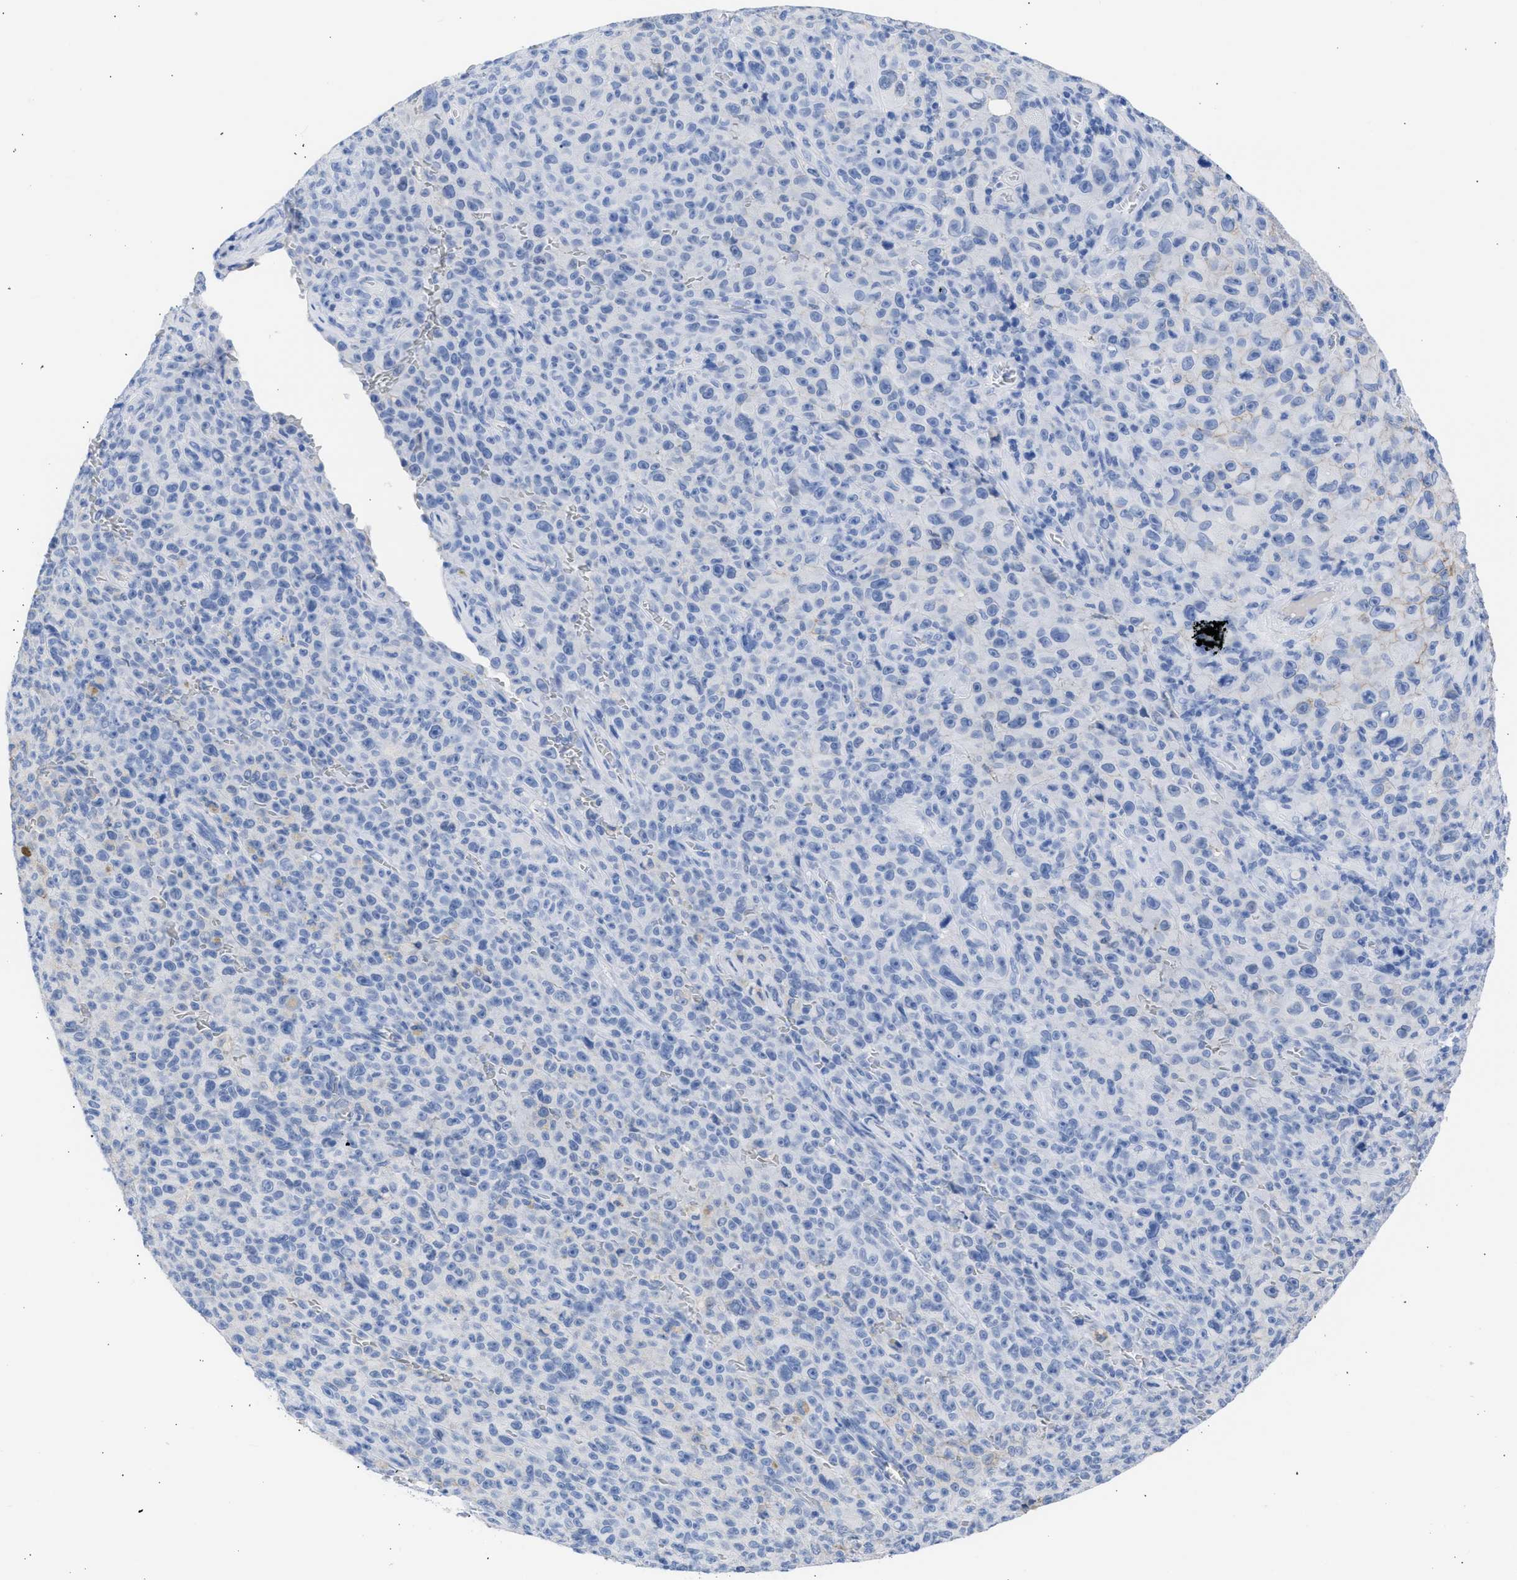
{"staining": {"intensity": "negative", "quantity": "none", "location": "none"}, "tissue": "melanoma", "cell_type": "Tumor cells", "image_type": "cancer", "snomed": [{"axis": "morphology", "description": "Malignant melanoma, NOS"}, {"axis": "topography", "description": "Skin"}], "caption": "Immunohistochemistry micrograph of neoplastic tissue: malignant melanoma stained with DAB (3,3'-diaminobenzidine) reveals no significant protein expression in tumor cells.", "gene": "RSPH1", "patient": {"sex": "female", "age": 82}}